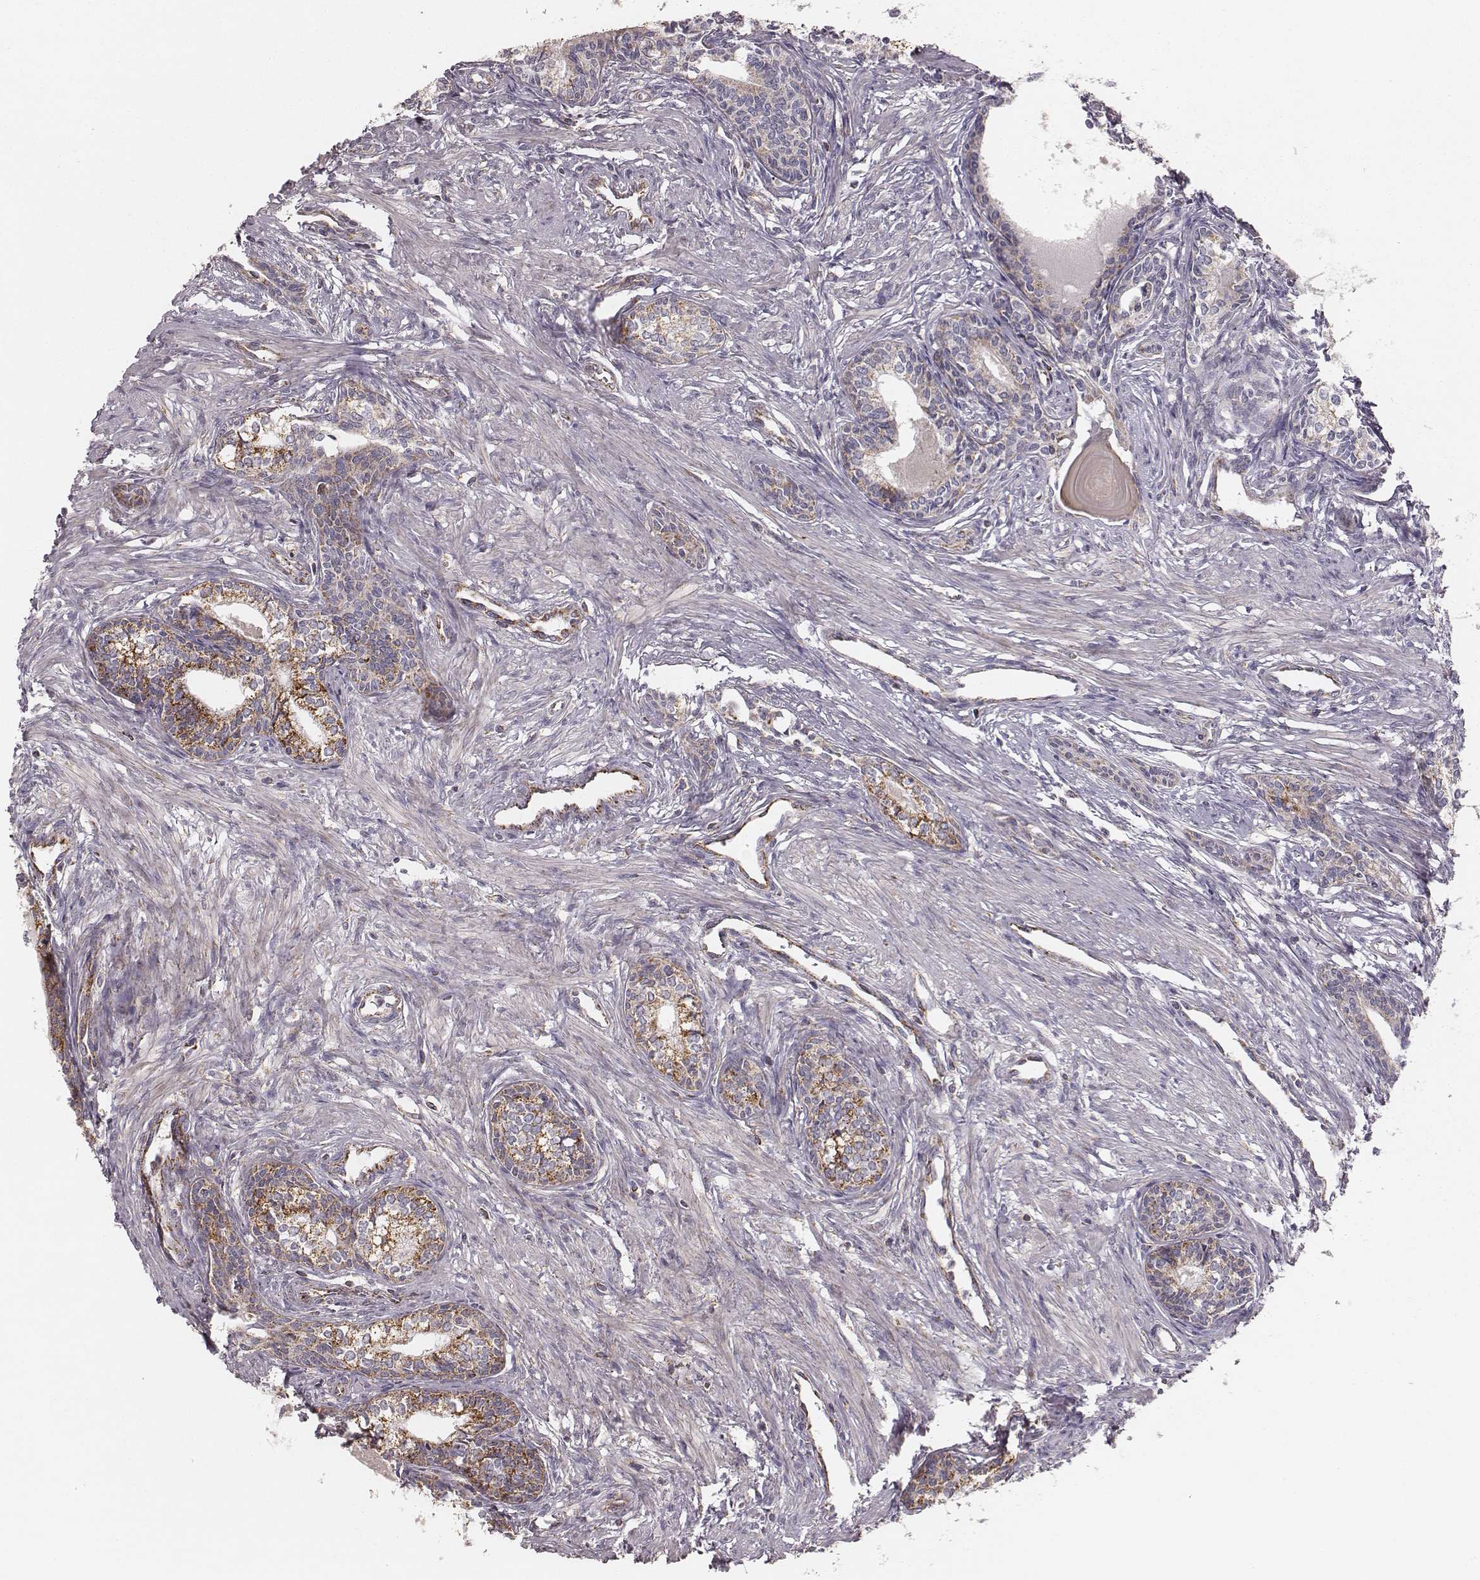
{"staining": {"intensity": "moderate", "quantity": "25%-75%", "location": "cytoplasmic/membranous"}, "tissue": "prostate", "cell_type": "Glandular cells", "image_type": "normal", "snomed": [{"axis": "morphology", "description": "Normal tissue, NOS"}, {"axis": "topography", "description": "Prostate"}], "caption": "A high-resolution image shows immunohistochemistry staining of normal prostate, which reveals moderate cytoplasmic/membranous positivity in about 25%-75% of glandular cells. (Stains: DAB (3,3'-diaminobenzidine) in brown, nuclei in blue, Microscopy: brightfield microscopy at high magnification).", "gene": "TUFM", "patient": {"sex": "male", "age": 60}}